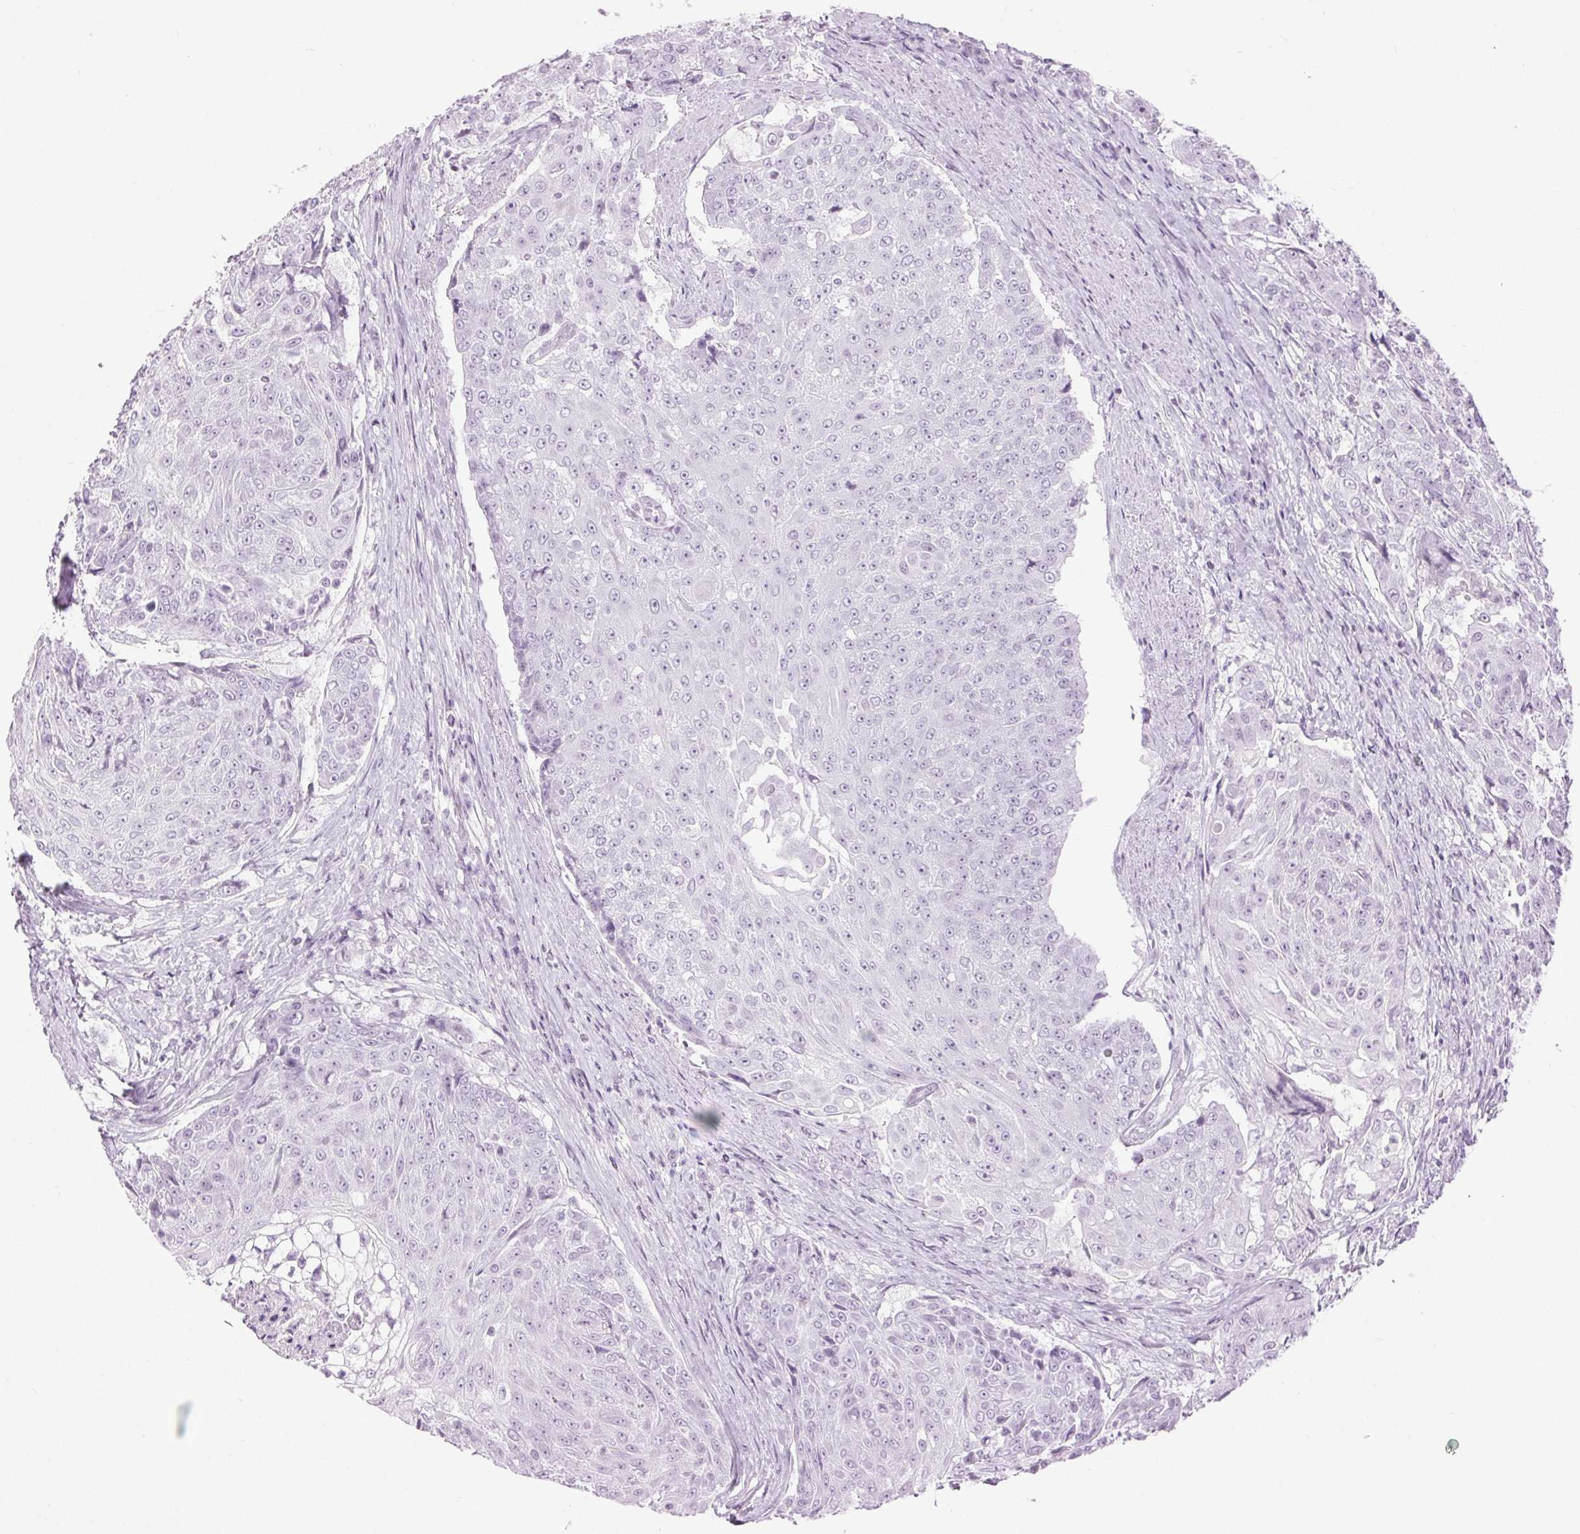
{"staining": {"intensity": "negative", "quantity": "none", "location": "none"}, "tissue": "urothelial cancer", "cell_type": "Tumor cells", "image_type": "cancer", "snomed": [{"axis": "morphology", "description": "Urothelial carcinoma, High grade"}, {"axis": "topography", "description": "Urinary bladder"}], "caption": "Tumor cells show no significant protein expression in high-grade urothelial carcinoma.", "gene": "BEND2", "patient": {"sex": "female", "age": 63}}